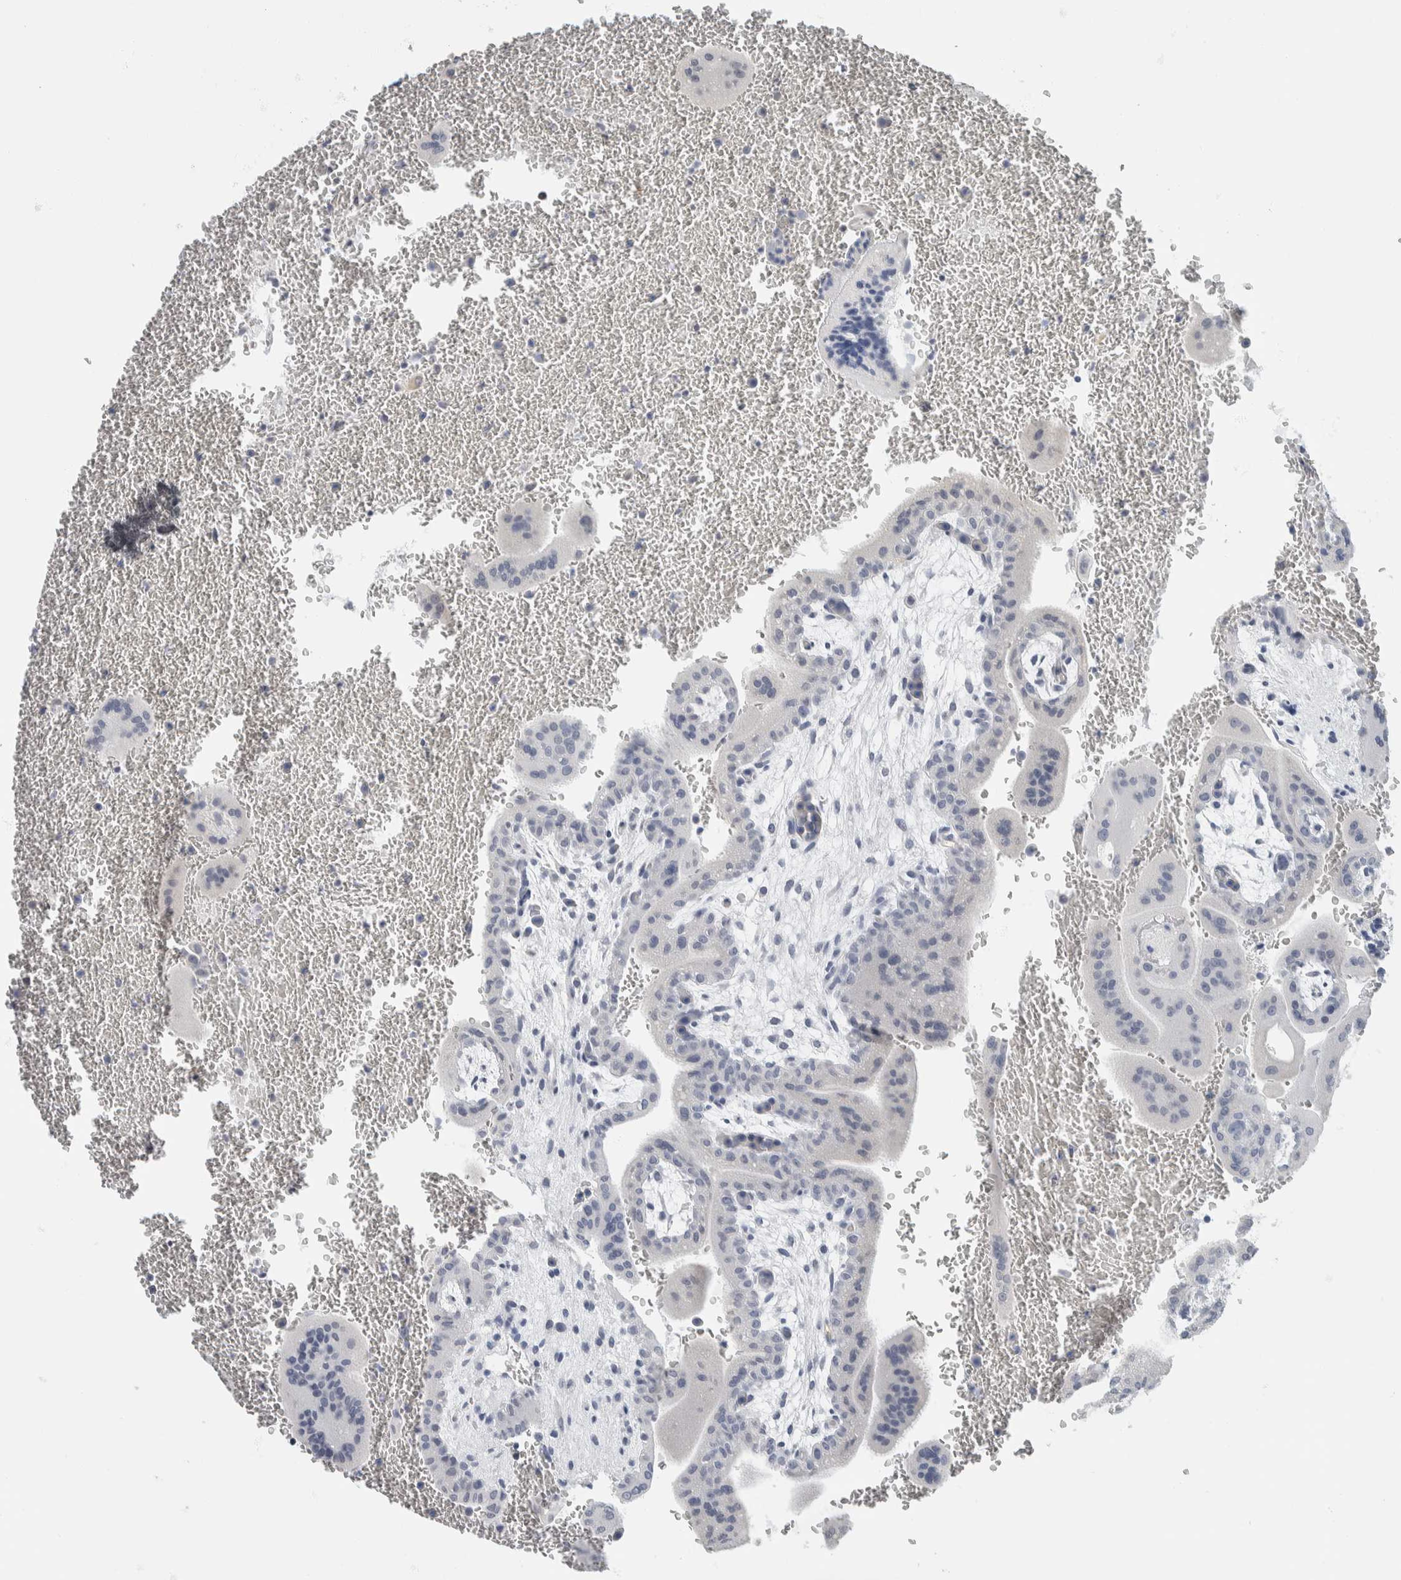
{"staining": {"intensity": "negative", "quantity": "none", "location": "none"}, "tissue": "placenta", "cell_type": "Decidual cells", "image_type": "normal", "snomed": [{"axis": "morphology", "description": "Normal tissue, NOS"}, {"axis": "topography", "description": "Placenta"}], "caption": "This micrograph is of unremarkable placenta stained with immunohistochemistry to label a protein in brown with the nuclei are counter-stained blue. There is no positivity in decidual cells. (DAB IHC, high magnification).", "gene": "NEFM", "patient": {"sex": "female", "age": 35}}